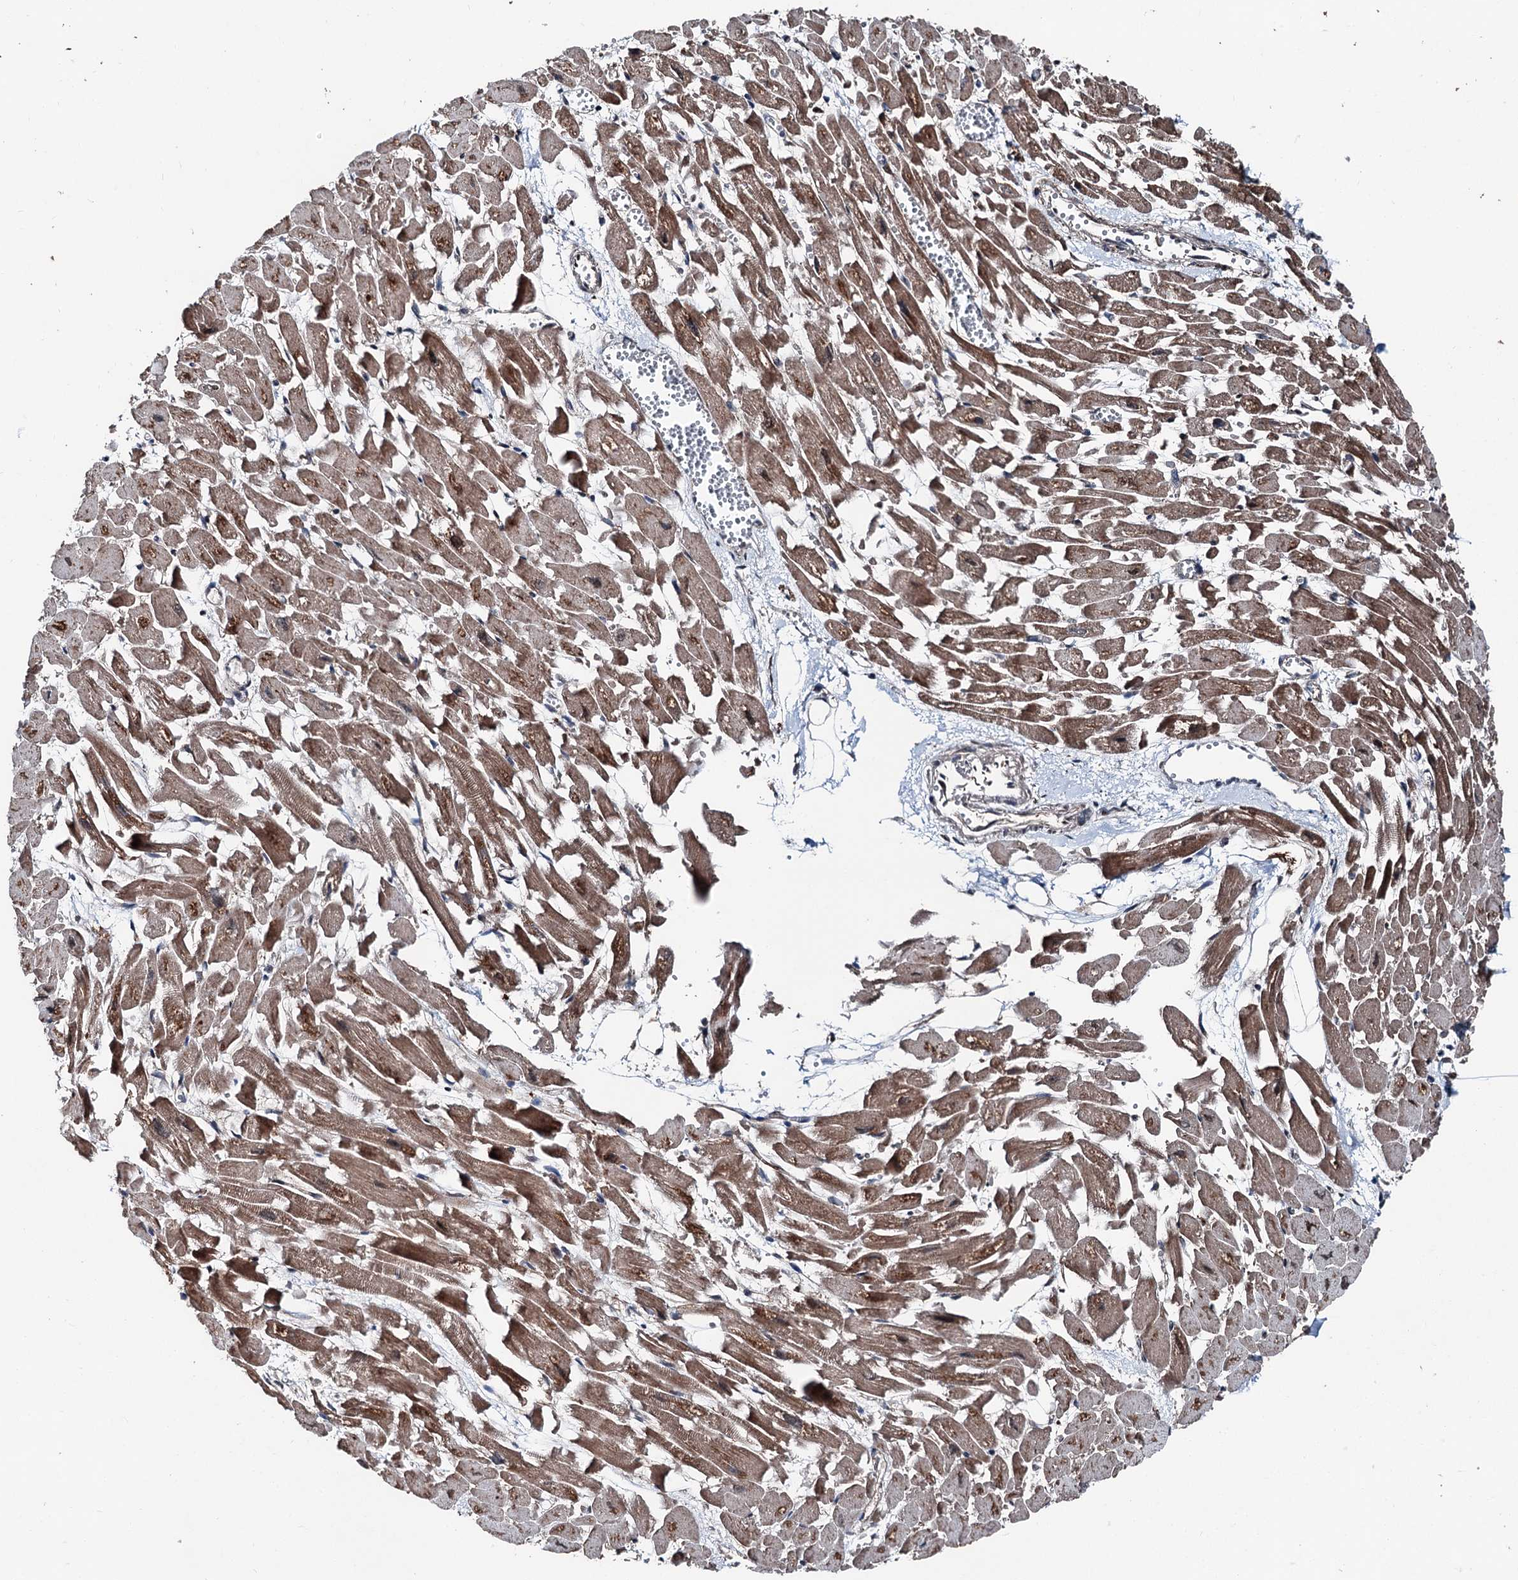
{"staining": {"intensity": "moderate", "quantity": ">75%", "location": "cytoplasmic/membranous"}, "tissue": "heart muscle", "cell_type": "Cardiomyocytes", "image_type": "normal", "snomed": [{"axis": "morphology", "description": "Normal tissue, NOS"}, {"axis": "topography", "description": "Heart"}], "caption": "Protein expression by IHC displays moderate cytoplasmic/membranous positivity in approximately >75% of cardiomyocytes in benign heart muscle.", "gene": "PSMD13", "patient": {"sex": "female", "age": 64}}